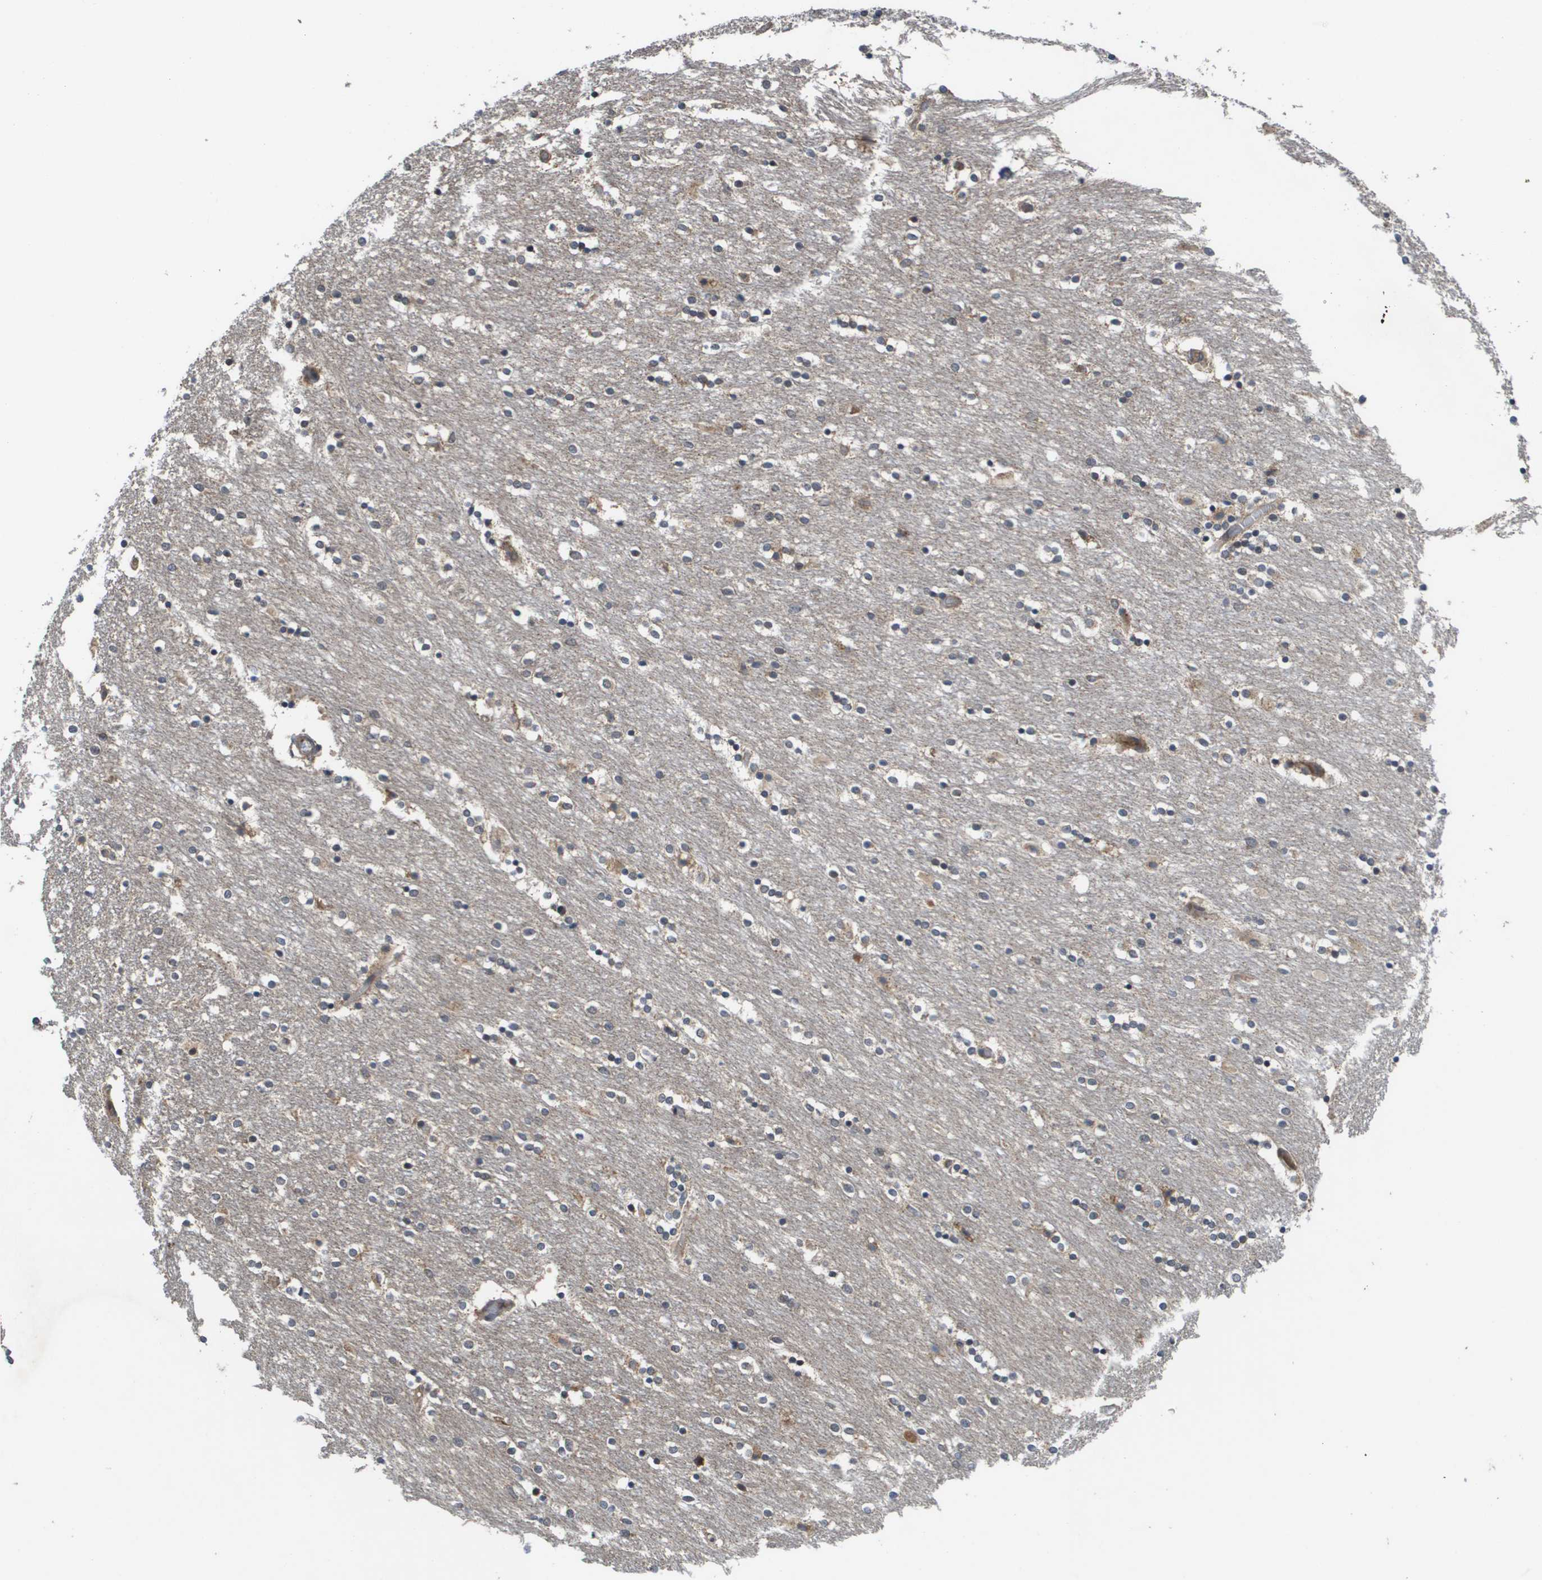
{"staining": {"intensity": "moderate", "quantity": "<25%", "location": "cytoplasmic/membranous"}, "tissue": "caudate", "cell_type": "Glial cells", "image_type": "normal", "snomed": [{"axis": "morphology", "description": "Normal tissue, NOS"}, {"axis": "topography", "description": "Lateral ventricle wall"}], "caption": "Protein staining displays moderate cytoplasmic/membranous staining in approximately <25% of glial cells in normal caudate. Nuclei are stained in blue.", "gene": "RBM38", "patient": {"sex": "female", "age": 54}}